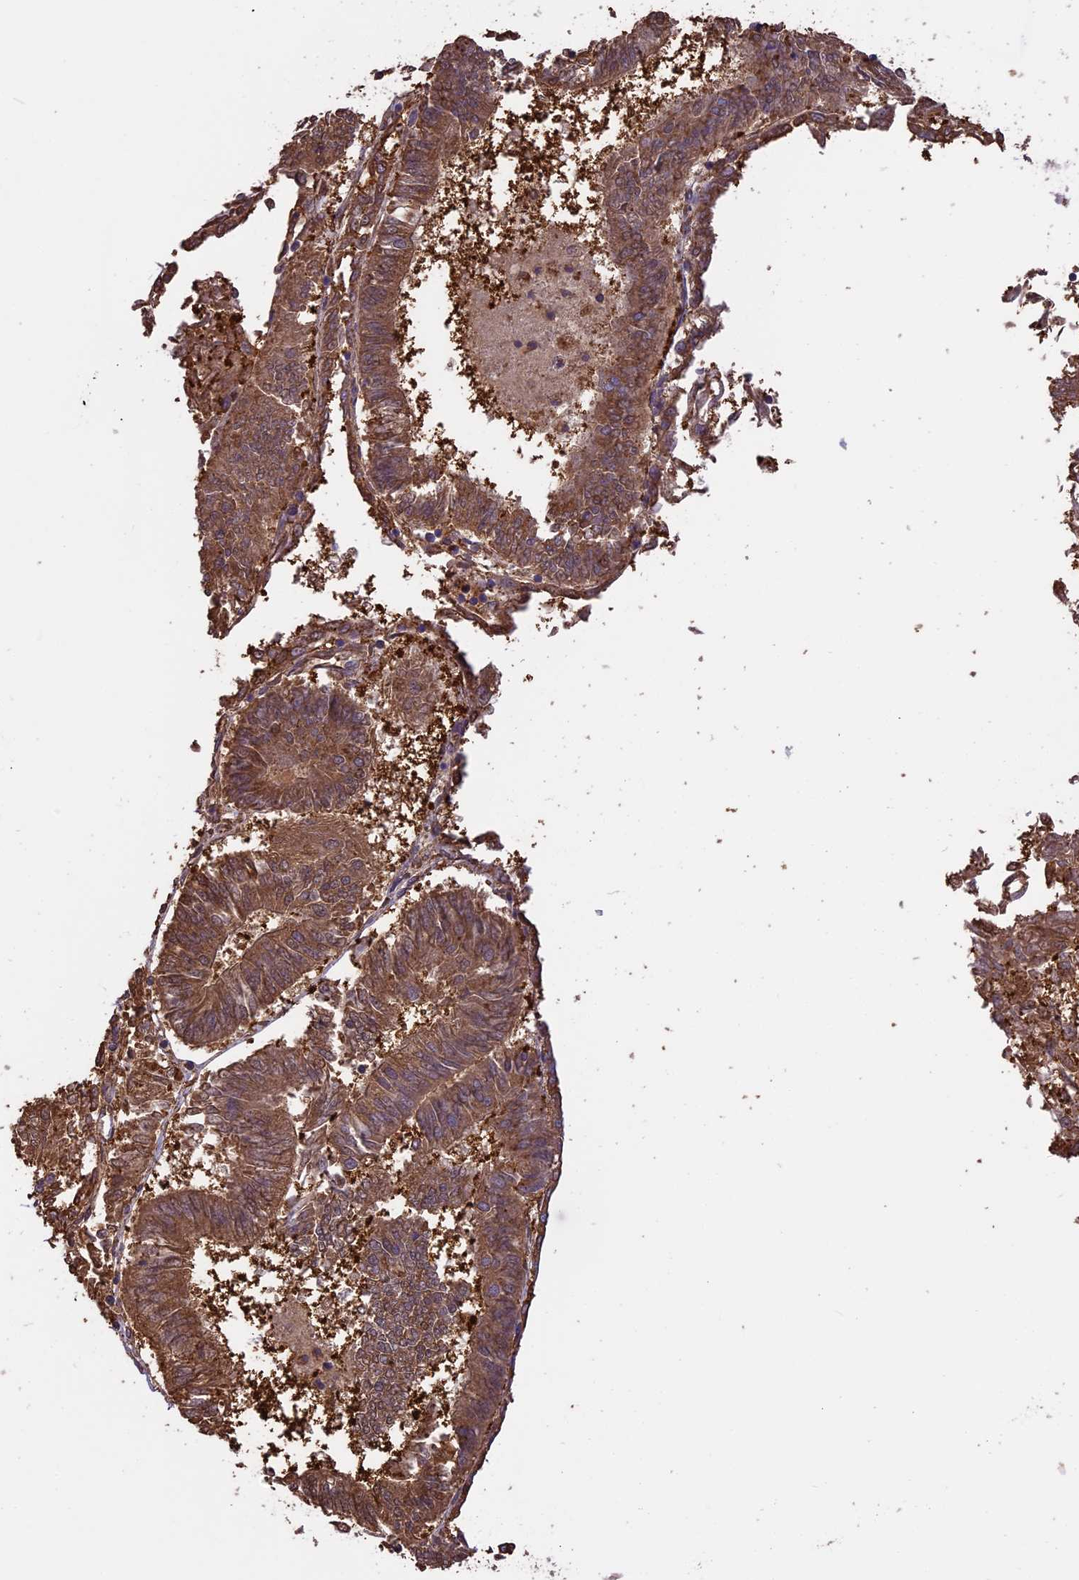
{"staining": {"intensity": "moderate", "quantity": ">75%", "location": "cytoplasmic/membranous,nuclear"}, "tissue": "endometrial cancer", "cell_type": "Tumor cells", "image_type": "cancer", "snomed": [{"axis": "morphology", "description": "Adenocarcinoma, NOS"}, {"axis": "topography", "description": "Endometrium"}], "caption": "Immunohistochemistry (IHC) of endometrial adenocarcinoma shows medium levels of moderate cytoplasmic/membranous and nuclear positivity in approximately >75% of tumor cells.", "gene": "ARHGAP19", "patient": {"sex": "female", "age": 58}}